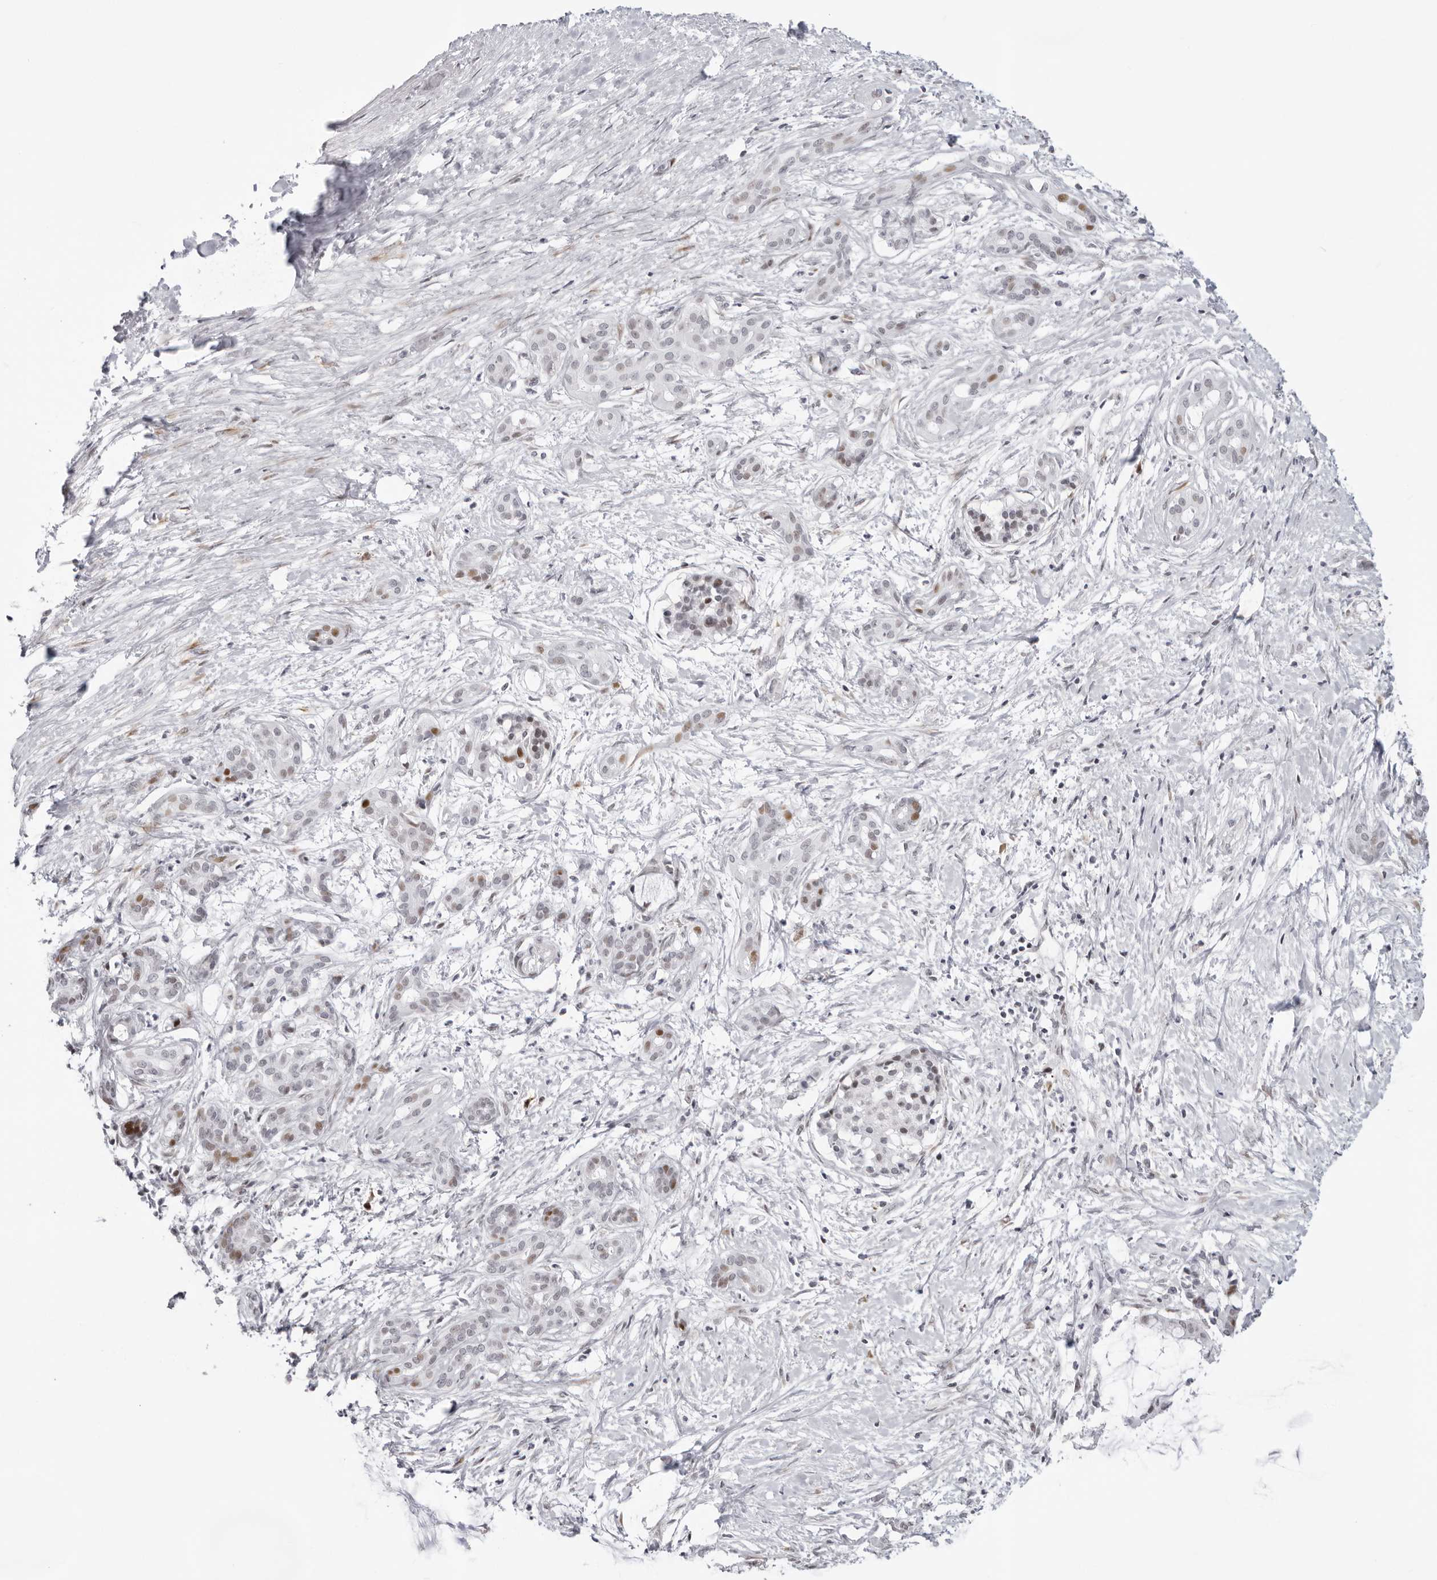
{"staining": {"intensity": "moderate", "quantity": "<25%", "location": "nuclear"}, "tissue": "pancreatic cancer", "cell_type": "Tumor cells", "image_type": "cancer", "snomed": [{"axis": "morphology", "description": "Adenocarcinoma, NOS"}, {"axis": "topography", "description": "Pancreas"}], "caption": "Pancreatic cancer (adenocarcinoma) stained with a protein marker displays moderate staining in tumor cells.", "gene": "NTPCR", "patient": {"sex": "male", "age": 41}}